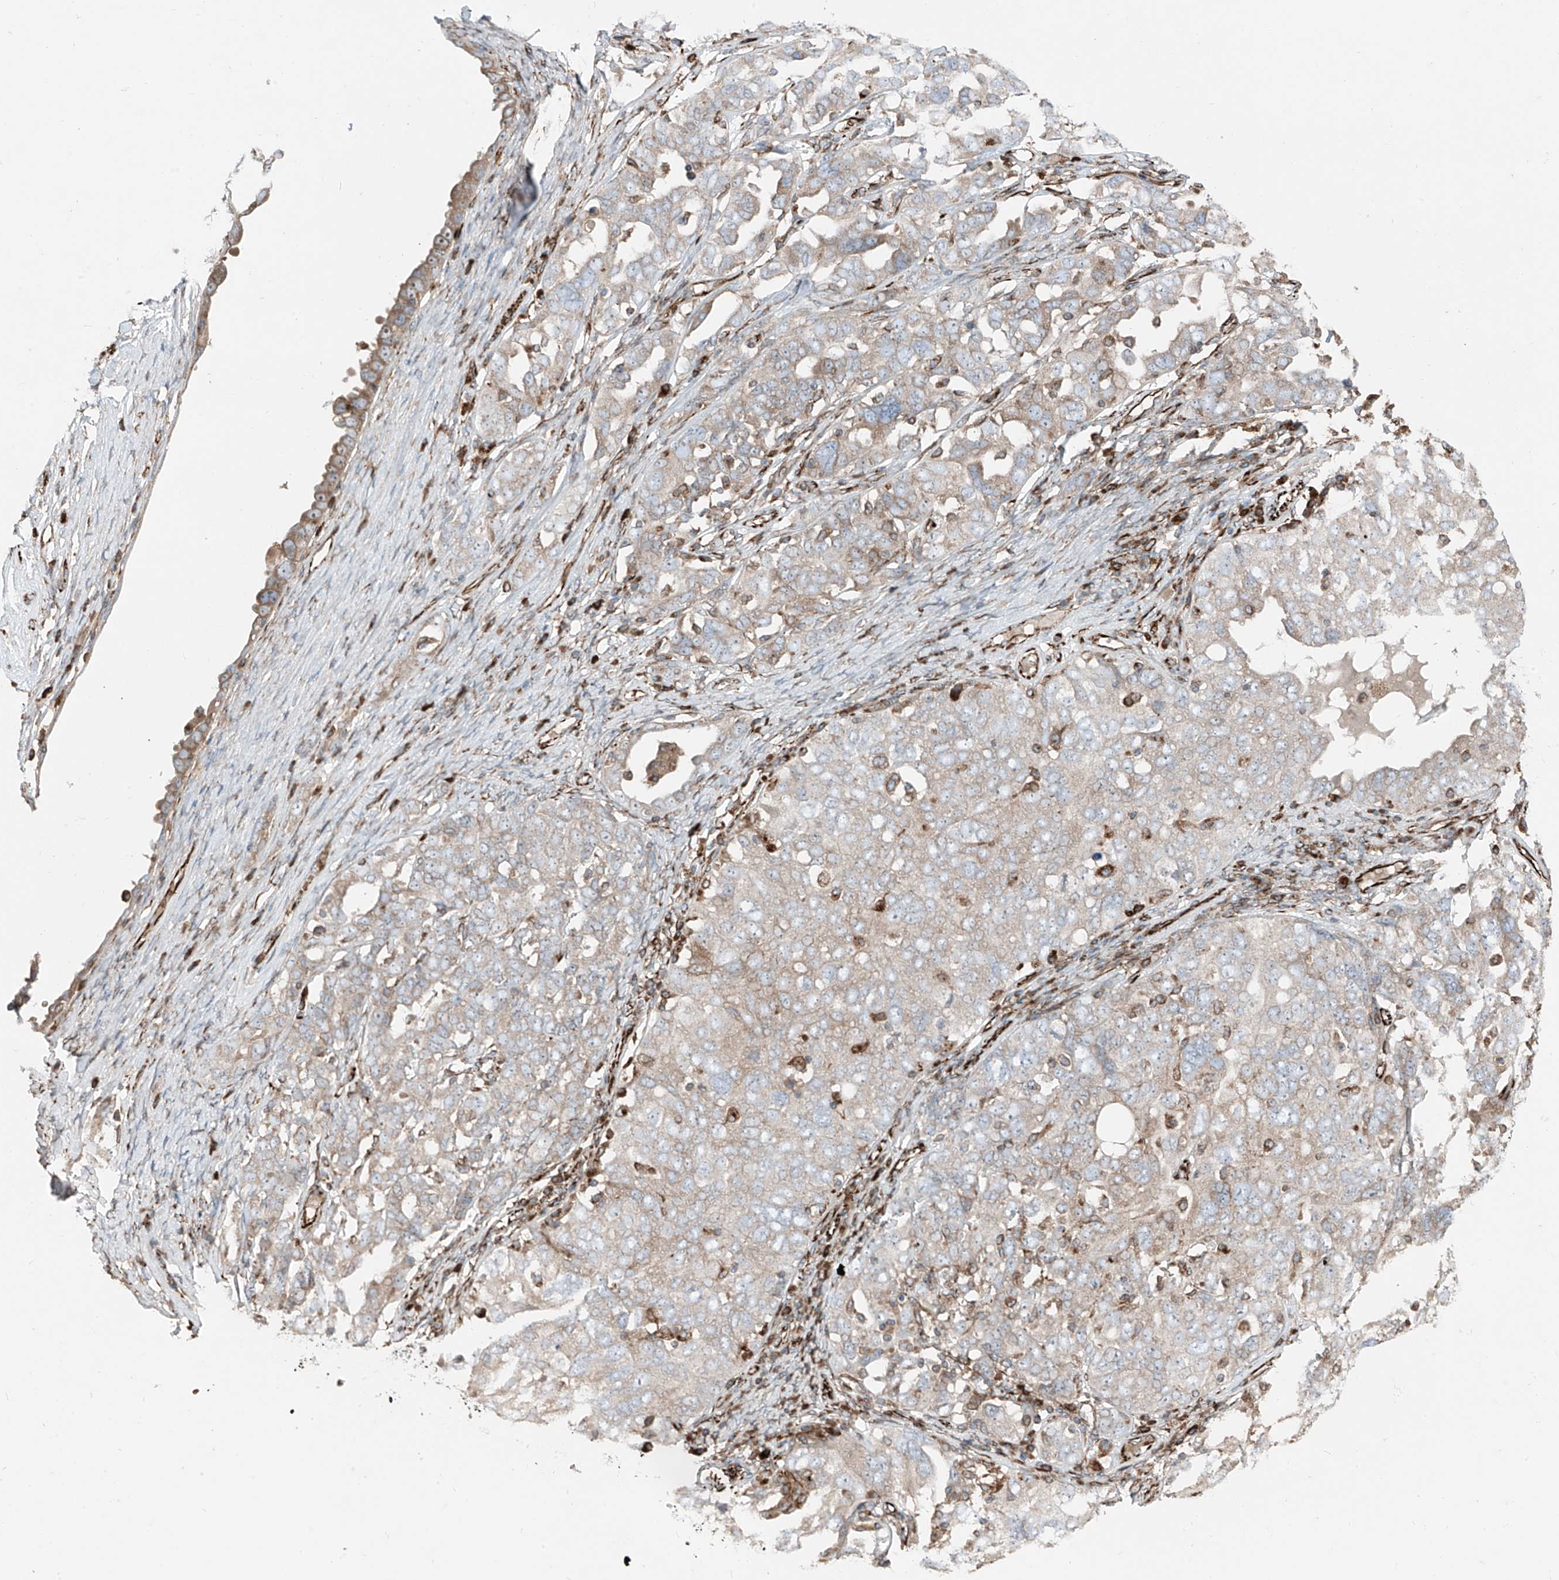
{"staining": {"intensity": "weak", "quantity": "25%-75%", "location": "cytoplasmic/membranous"}, "tissue": "ovarian cancer", "cell_type": "Tumor cells", "image_type": "cancer", "snomed": [{"axis": "morphology", "description": "Carcinoma, endometroid"}, {"axis": "topography", "description": "Ovary"}], "caption": "Endometroid carcinoma (ovarian) was stained to show a protein in brown. There is low levels of weak cytoplasmic/membranous staining in about 25%-75% of tumor cells.", "gene": "ERLEC1", "patient": {"sex": "female", "age": 62}}